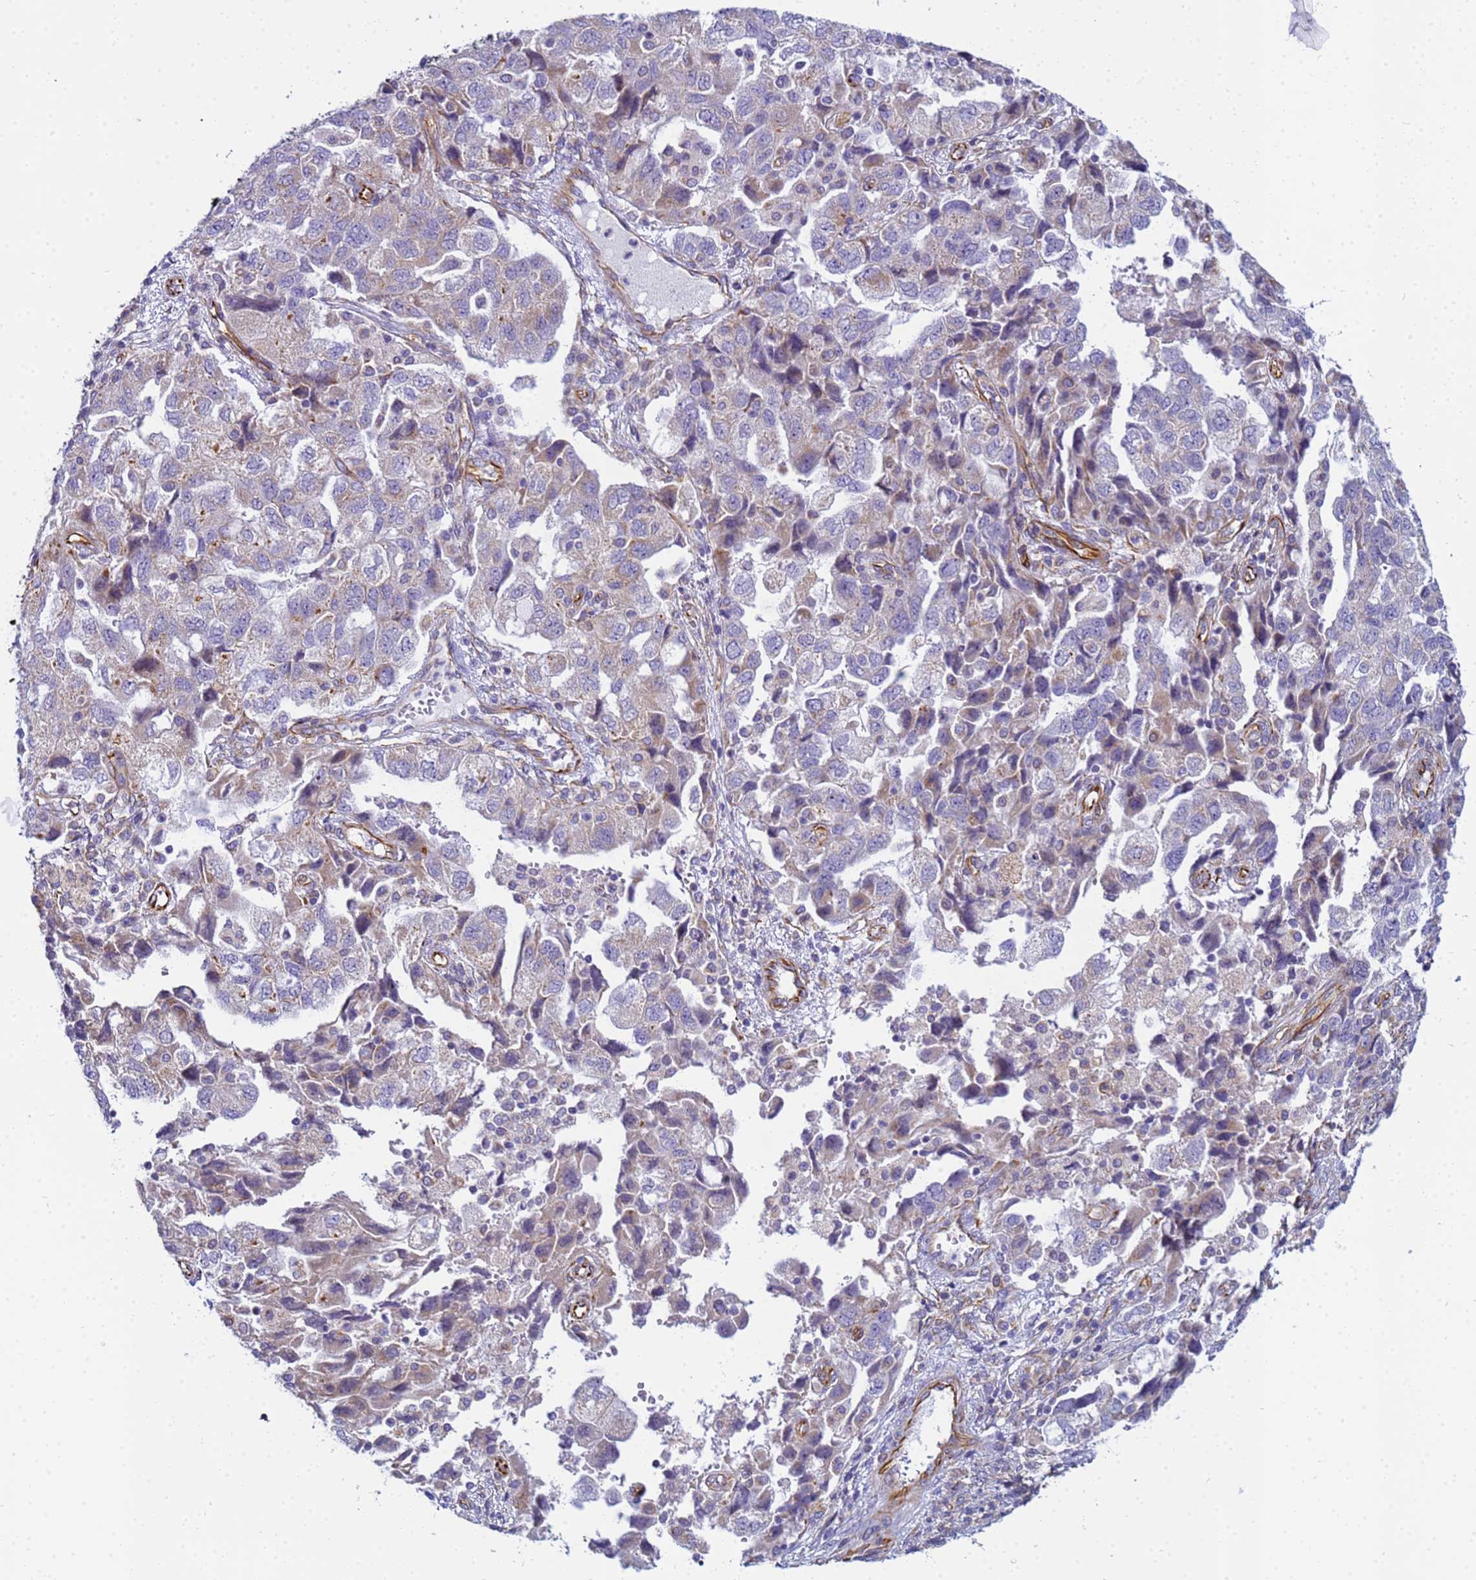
{"staining": {"intensity": "weak", "quantity": "<25%", "location": "cytoplasmic/membranous"}, "tissue": "ovarian cancer", "cell_type": "Tumor cells", "image_type": "cancer", "snomed": [{"axis": "morphology", "description": "Carcinoma, NOS"}, {"axis": "morphology", "description": "Cystadenocarcinoma, serous, NOS"}, {"axis": "topography", "description": "Ovary"}], "caption": "Immunohistochemistry (IHC) image of neoplastic tissue: human ovarian serous cystadenocarcinoma stained with DAB shows no significant protein staining in tumor cells. The staining was performed using DAB (3,3'-diaminobenzidine) to visualize the protein expression in brown, while the nuclei were stained in blue with hematoxylin (Magnification: 20x).", "gene": "UBXN2B", "patient": {"sex": "female", "age": 69}}